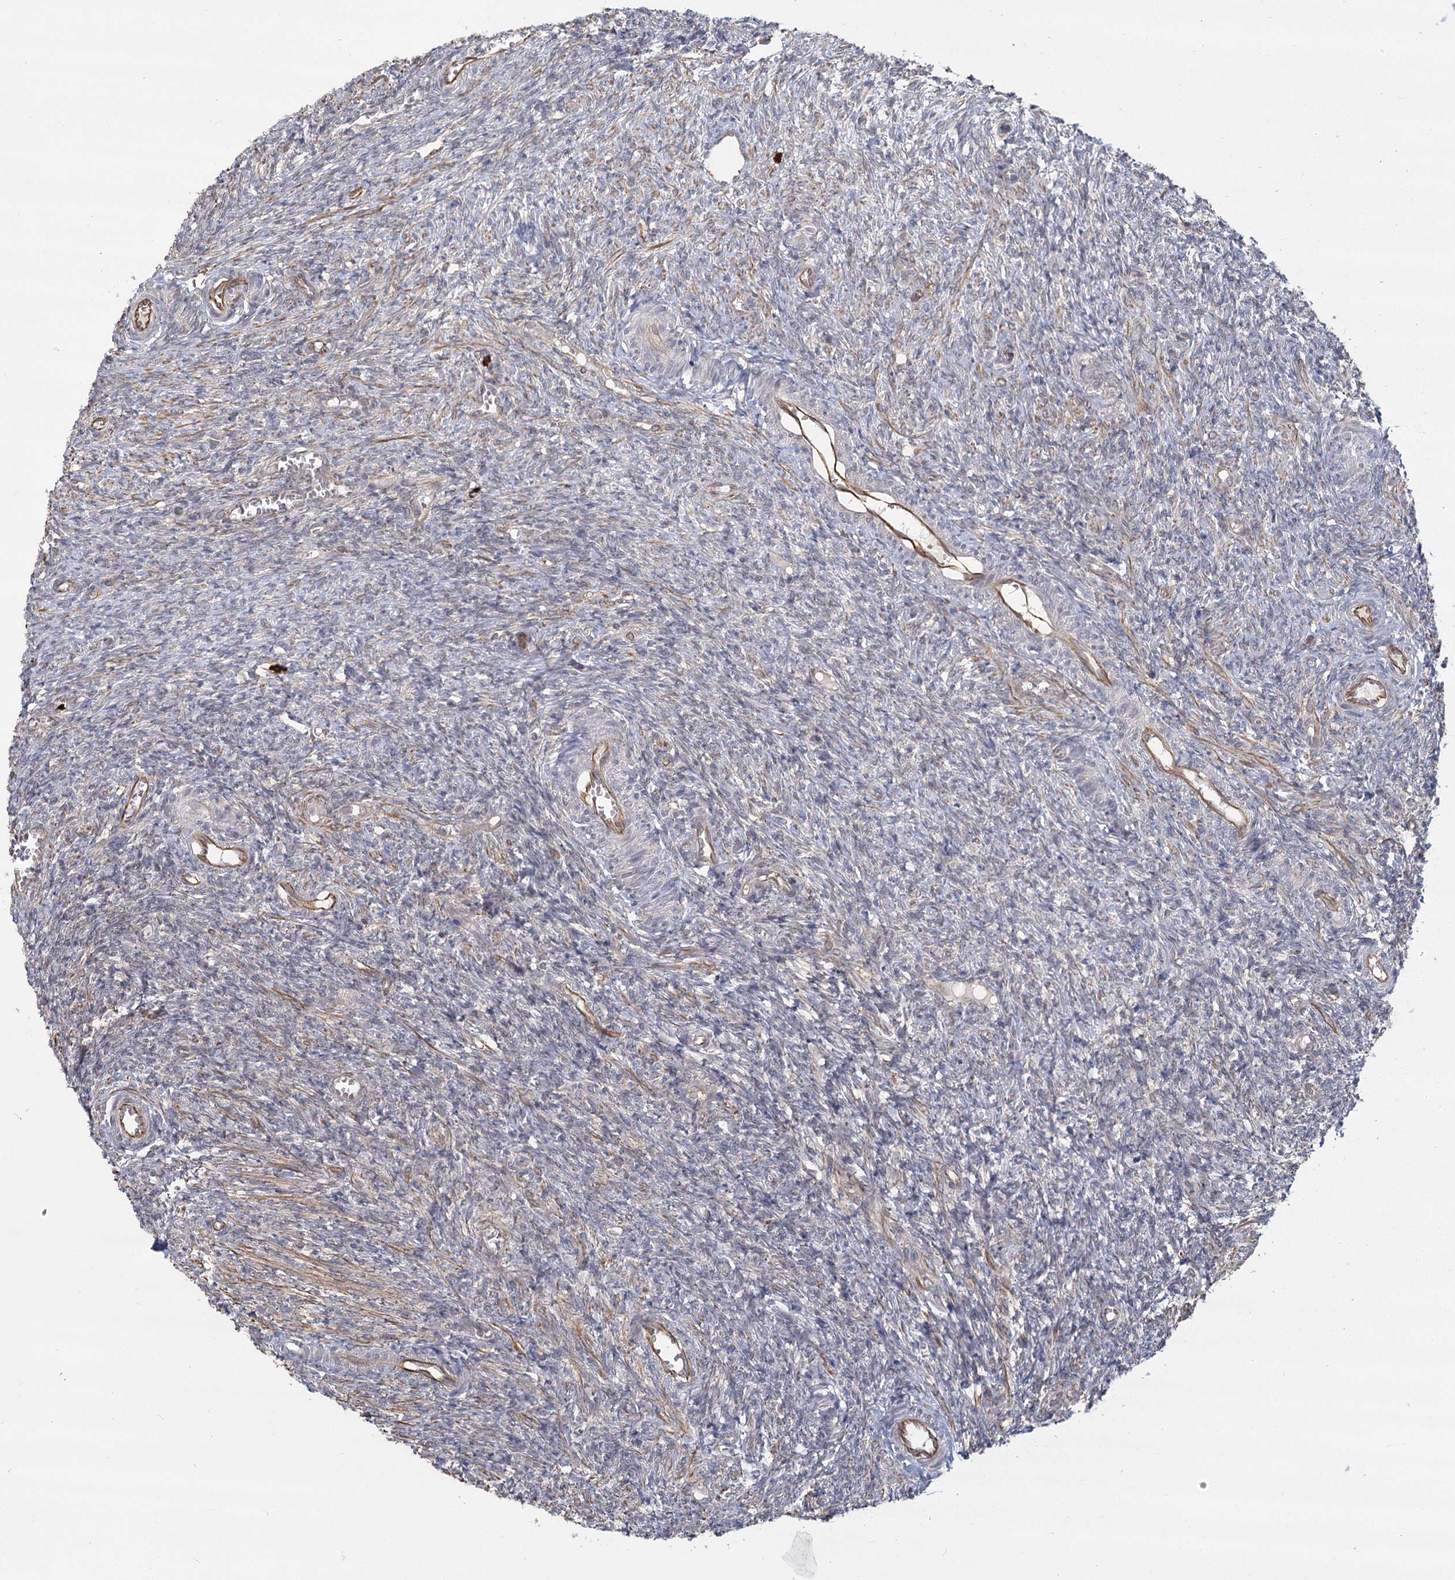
{"staining": {"intensity": "weak", "quantity": "<25%", "location": "cytoplasmic/membranous"}, "tissue": "ovary", "cell_type": "Ovarian stroma cells", "image_type": "normal", "snomed": [{"axis": "morphology", "description": "Normal tissue, NOS"}, {"axis": "topography", "description": "Ovary"}], "caption": "Immunohistochemistry (IHC) histopathology image of unremarkable ovary: ovary stained with DAB (3,3'-diaminobenzidine) exhibits no significant protein expression in ovarian stroma cells.", "gene": "AP2M1", "patient": {"sex": "female", "age": 27}}